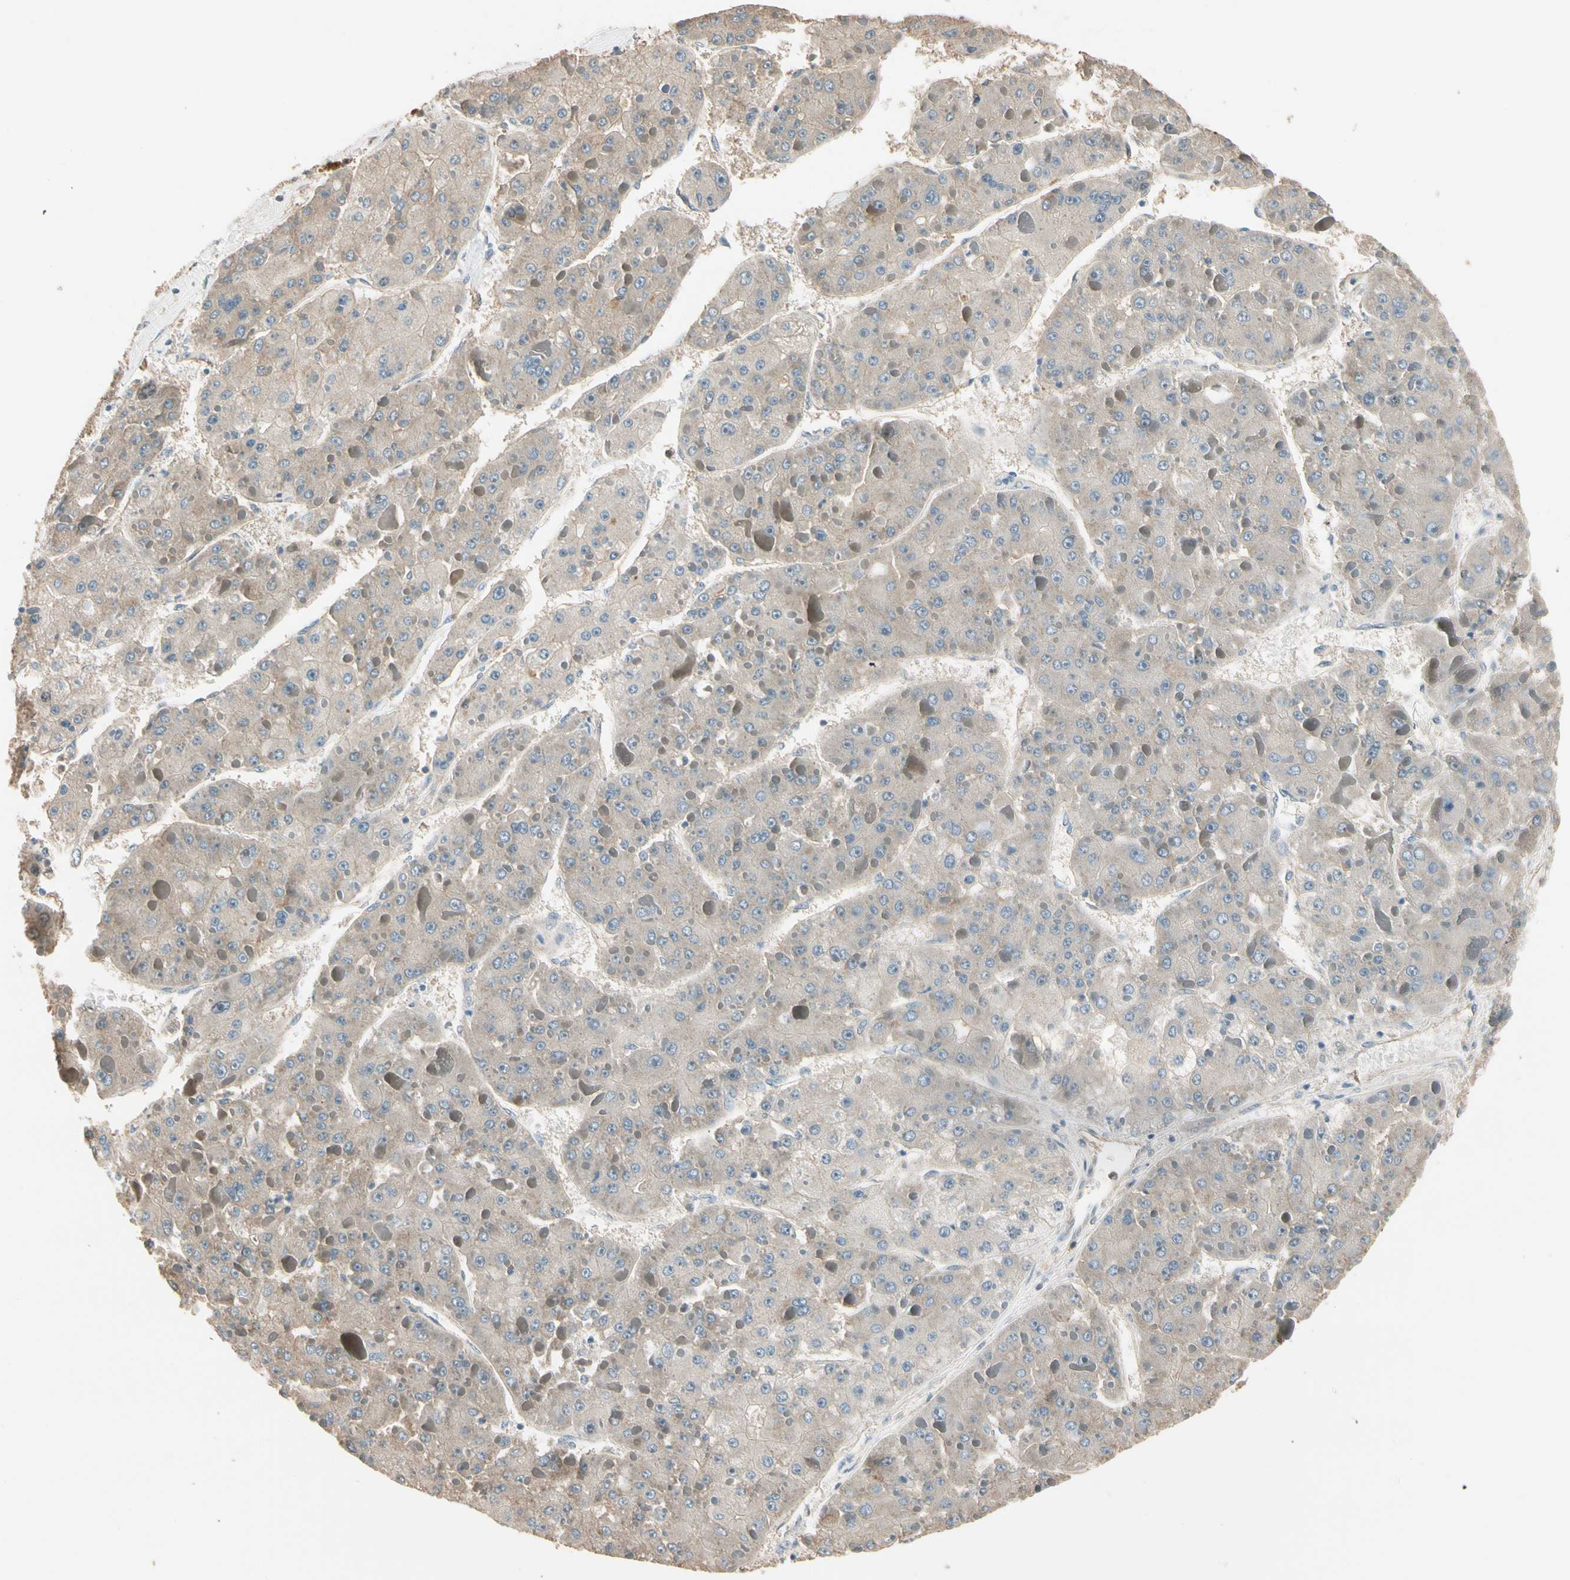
{"staining": {"intensity": "weak", "quantity": ">75%", "location": "cytoplasmic/membranous"}, "tissue": "liver cancer", "cell_type": "Tumor cells", "image_type": "cancer", "snomed": [{"axis": "morphology", "description": "Carcinoma, Hepatocellular, NOS"}, {"axis": "topography", "description": "Liver"}], "caption": "Immunohistochemistry histopathology image of neoplastic tissue: liver cancer (hepatocellular carcinoma) stained using immunohistochemistry (IHC) displays low levels of weak protein expression localized specifically in the cytoplasmic/membranous of tumor cells, appearing as a cytoplasmic/membranous brown color.", "gene": "TNFRSF21", "patient": {"sex": "female", "age": 73}}